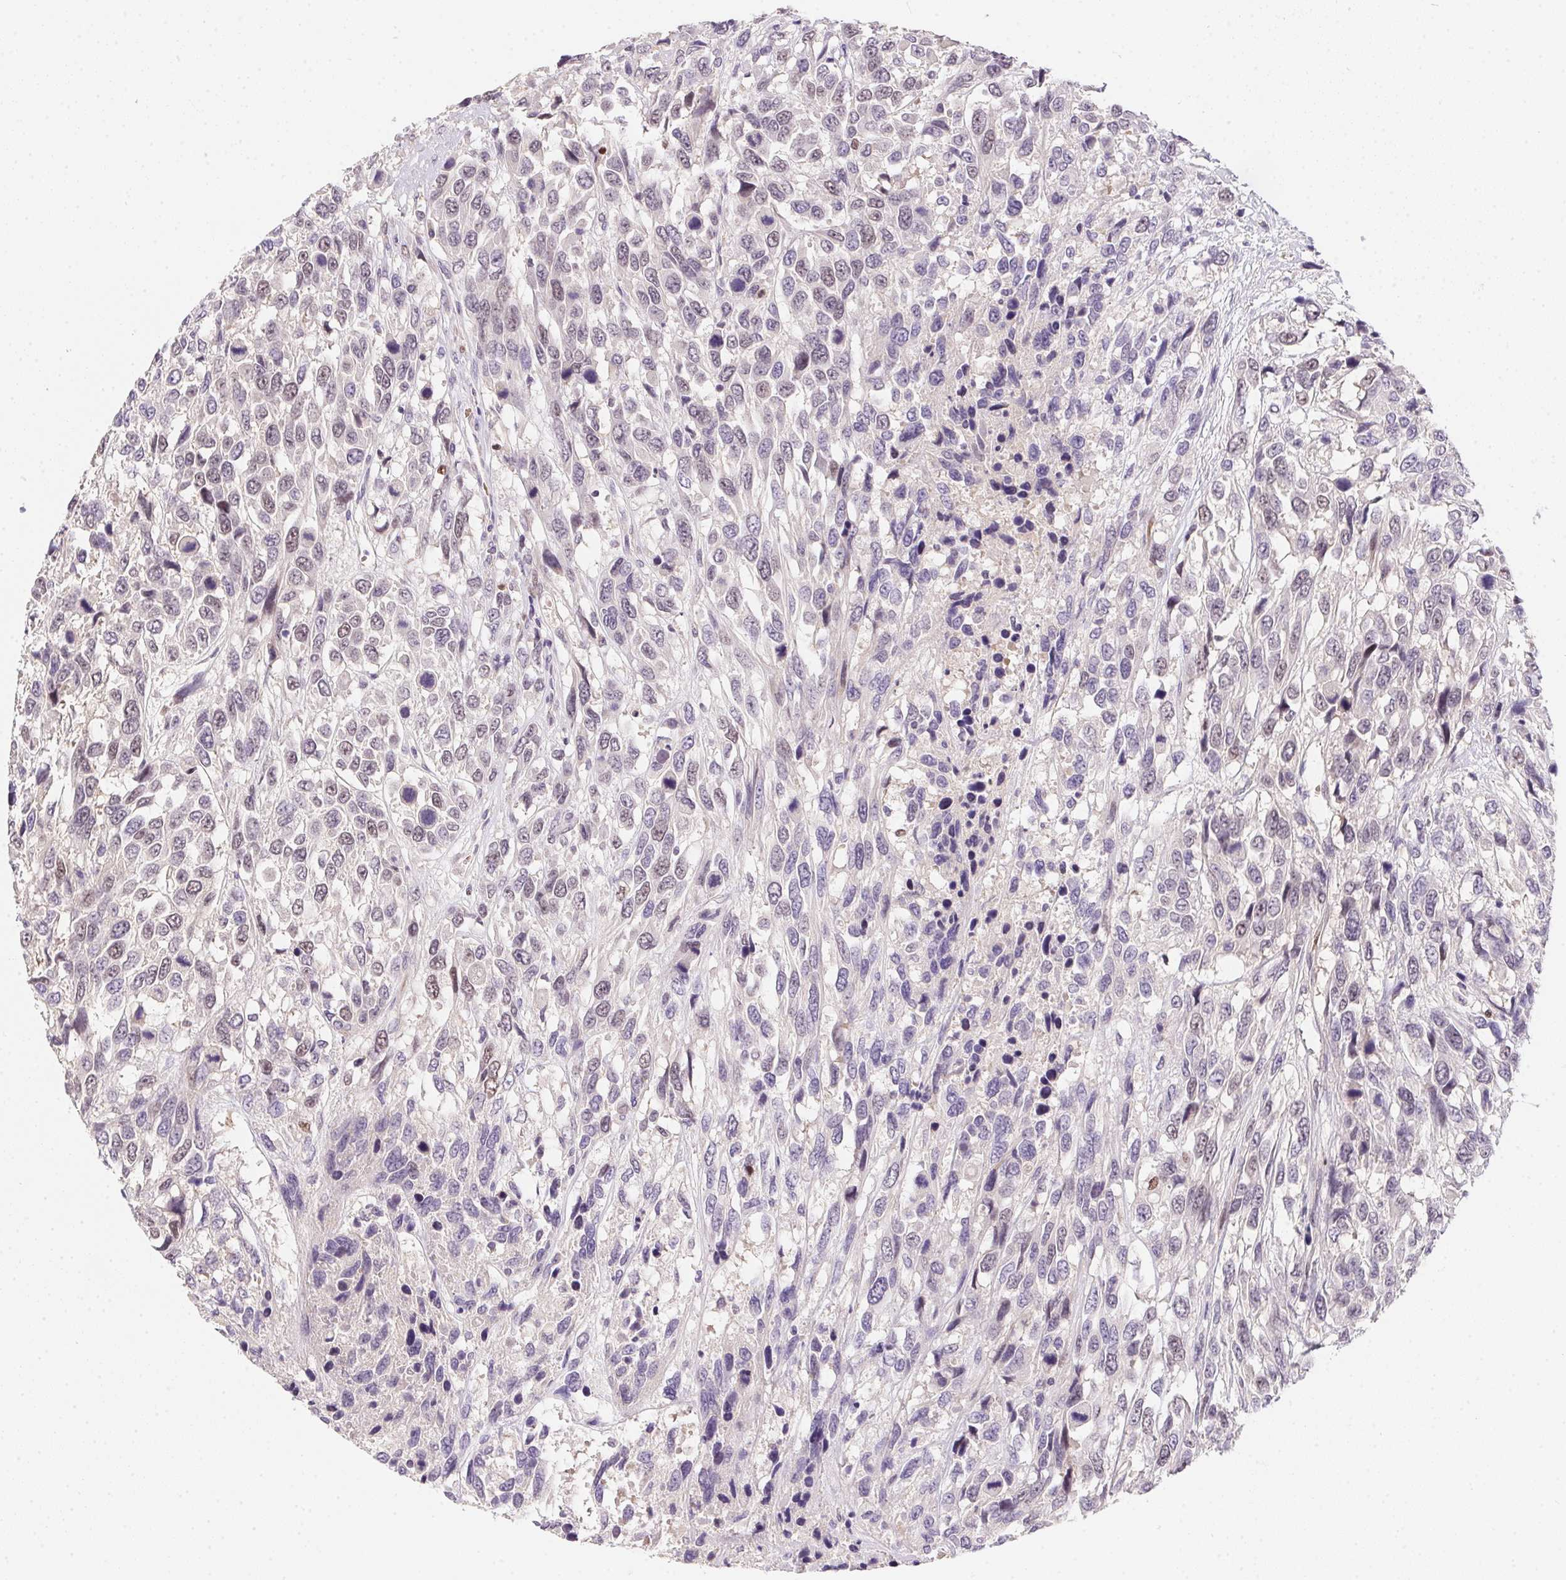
{"staining": {"intensity": "weak", "quantity": "<25%", "location": "nuclear"}, "tissue": "urothelial cancer", "cell_type": "Tumor cells", "image_type": "cancer", "snomed": [{"axis": "morphology", "description": "Urothelial carcinoma, High grade"}, {"axis": "topography", "description": "Urinary bladder"}], "caption": "A high-resolution image shows immunohistochemistry (IHC) staining of urothelial carcinoma (high-grade), which reveals no significant staining in tumor cells. (Stains: DAB (3,3'-diaminobenzidine) IHC with hematoxylin counter stain, Microscopy: brightfield microscopy at high magnification).", "gene": "HELLS", "patient": {"sex": "female", "age": 70}}